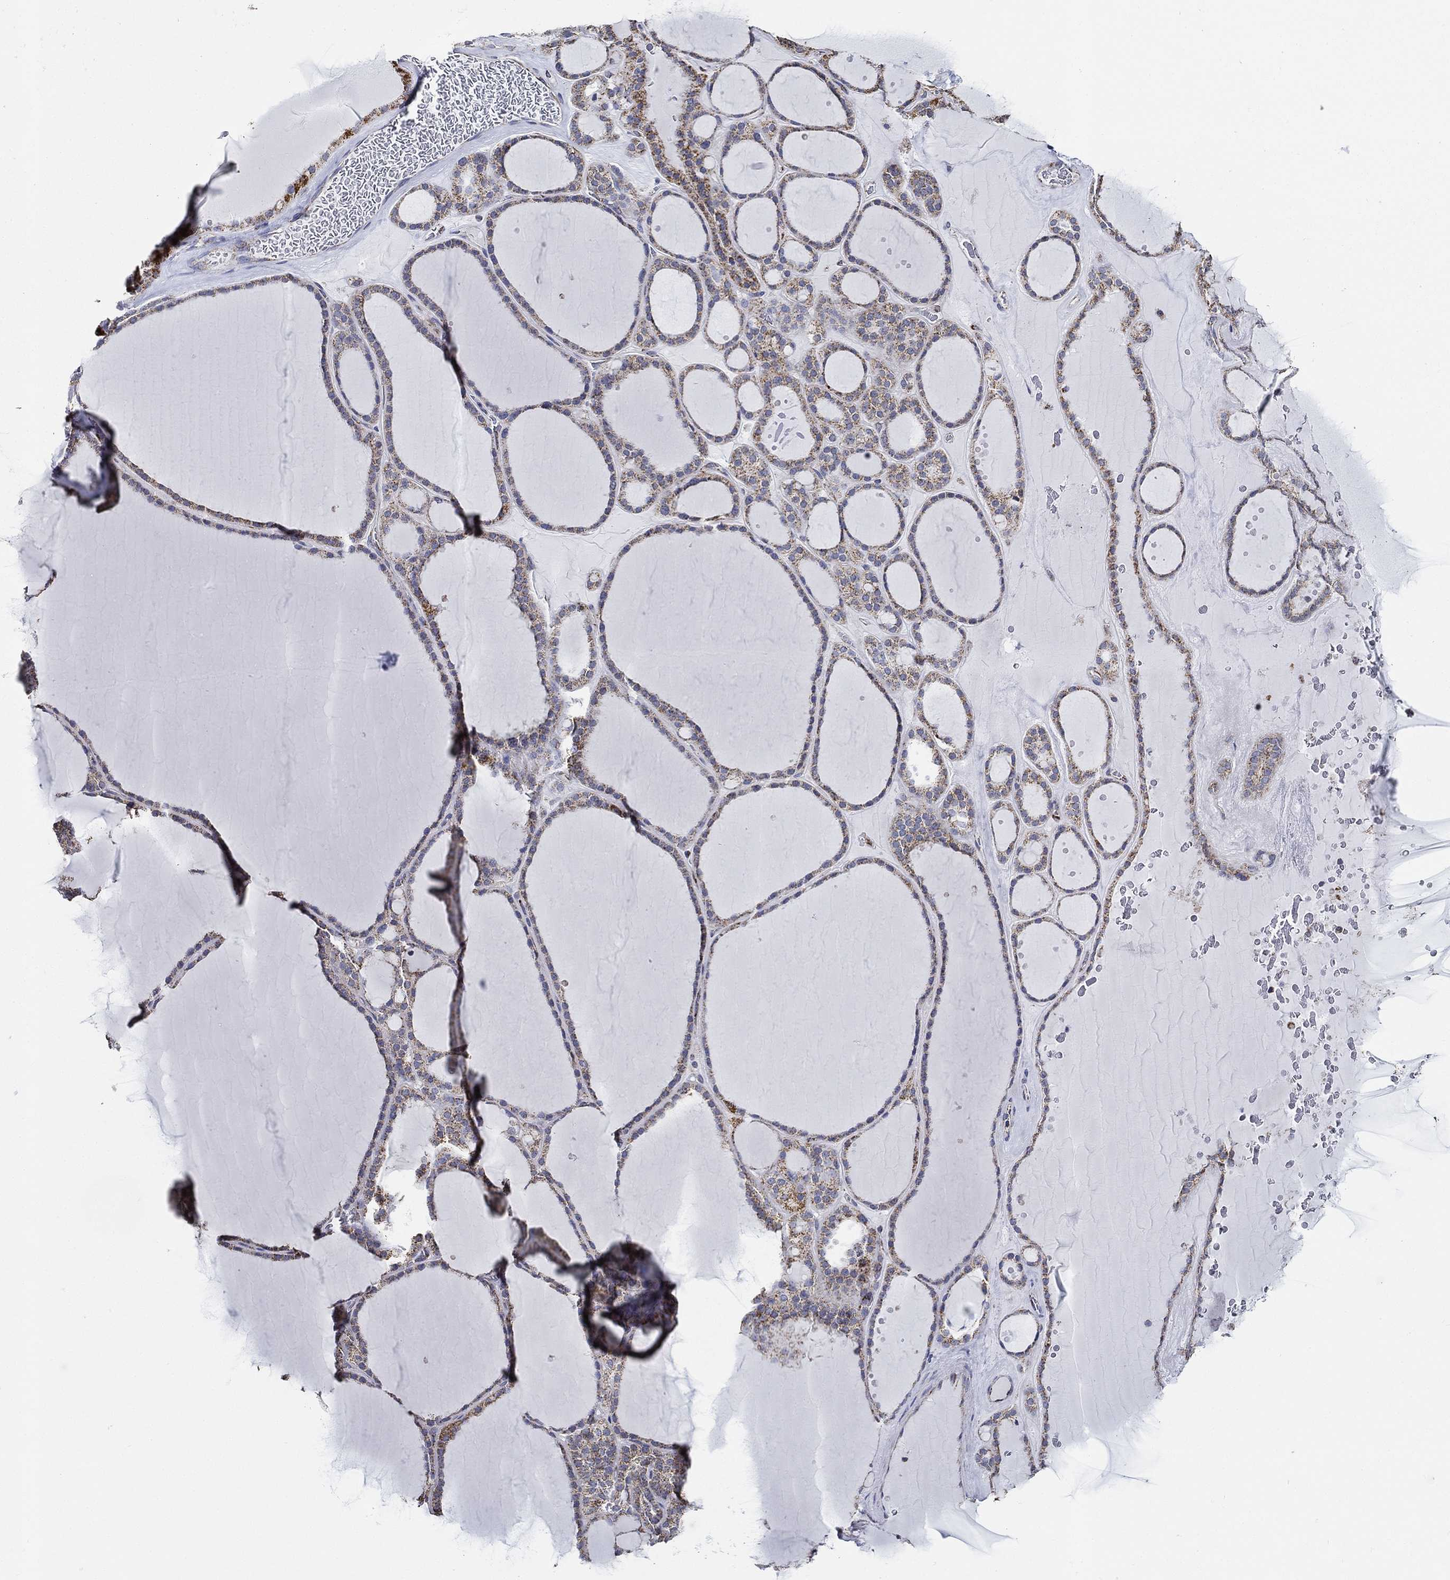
{"staining": {"intensity": "moderate", "quantity": ">75%", "location": "cytoplasmic/membranous"}, "tissue": "thyroid gland", "cell_type": "Glandular cells", "image_type": "normal", "snomed": [{"axis": "morphology", "description": "Normal tissue, NOS"}, {"axis": "topography", "description": "Thyroid gland"}], "caption": "This is an image of immunohistochemistry staining of unremarkable thyroid gland, which shows moderate positivity in the cytoplasmic/membranous of glandular cells.", "gene": "NDUFAB1", "patient": {"sex": "male", "age": 63}}